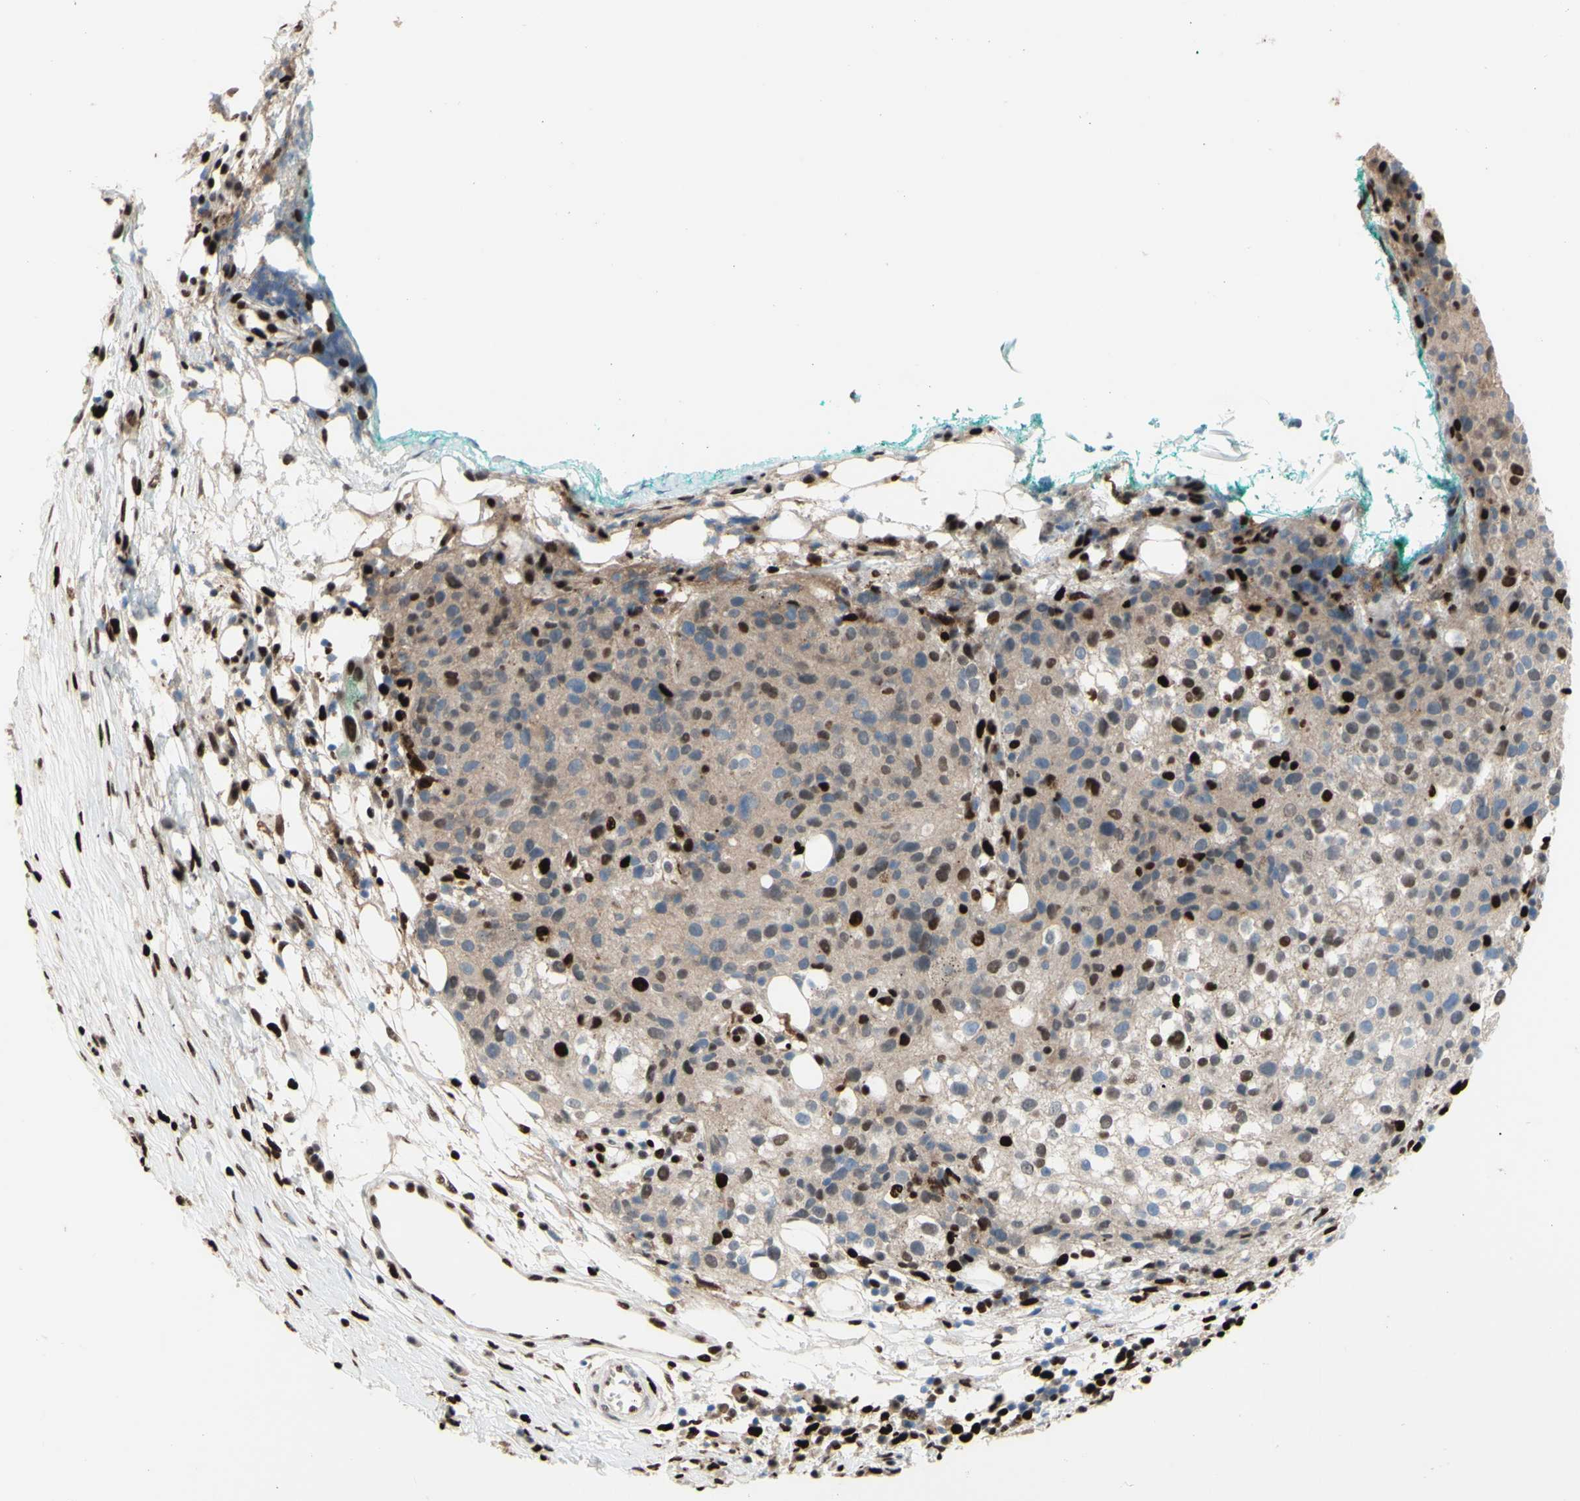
{"staining": {"intensity": "moderate", "quantity": "25%-75%", "location": "cytoplasmic/membranous"}, "tissue": "melanoma", "cell_type": "Tumor cells", "image_type": "cancer", "snomed": [{"axis": "morphology", "description": "Necrosis, NOS"}, {"axis": "morphology", "description": "Malignant melanoma, NOS"}, {"axis": "topography", "description": "Skin"}], "caption": "Human melanoma stained with a brown dye shows moderate cytoplasmic/membranous positive staining in about 25%-75% of tumor cells.", "gene": "EED", "patient": {"sex": "female", "age": 87}}